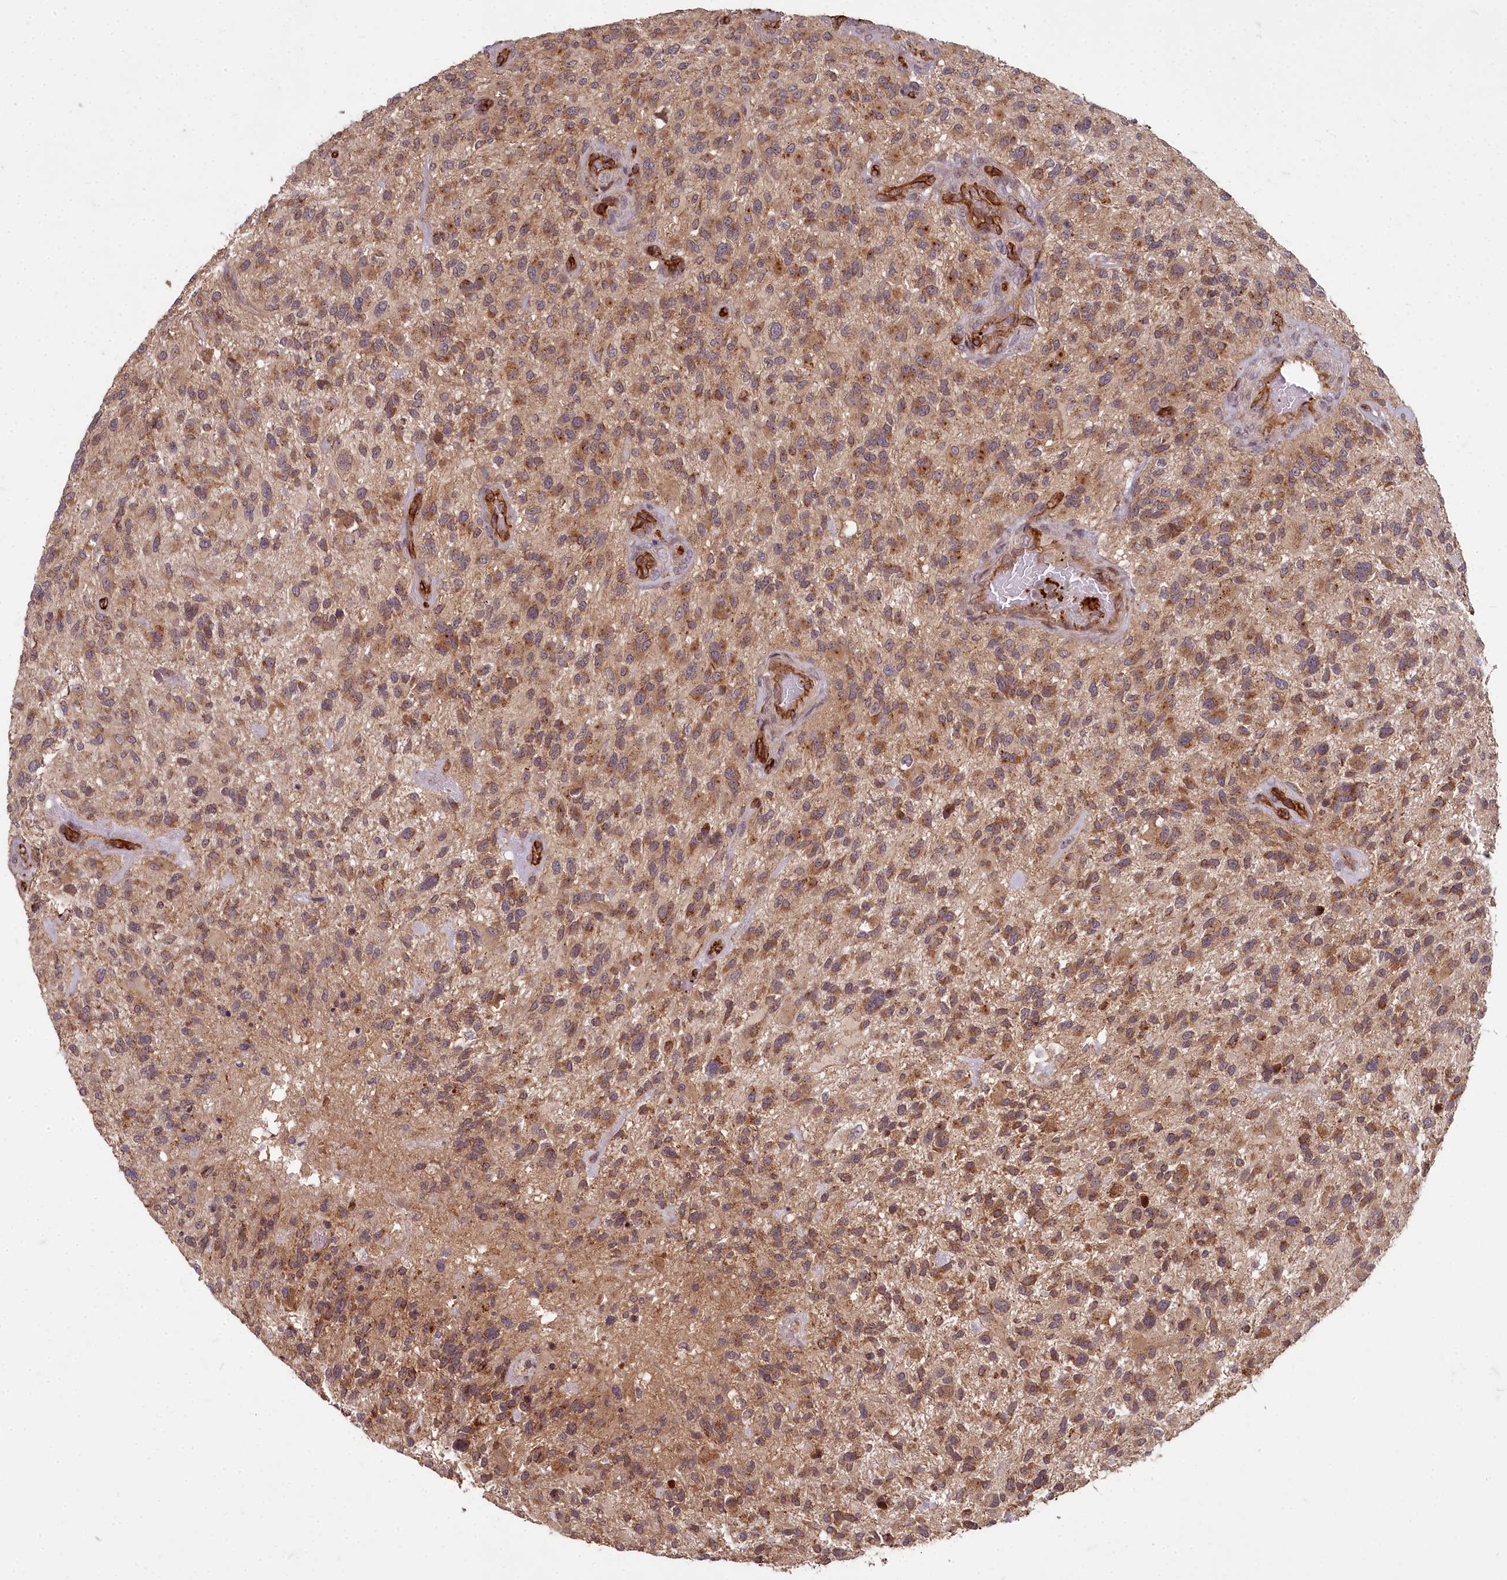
{"staining": {"intensity": "moderate", "quantity": ">75%", "location": "cytoplasmic/membranous"}, "tissue": "glioma", "cell_type": "Tumor cells", "image_type": "cancer", "snomed": [{"axis": "morphology", "description": "Glioma, malignant, High grade"}, {"axis": "topography", "description": "Brain"}], "caption": "High-power microscopy captured an immunohistochemistry (IHC) image of malignant high-grade glioma, revealing moderate cytoplasmic/membranous expression in about >75% of tumor cells.", "gene": "TSPYL4", "patient": {"sex": "male", "age": 47}}